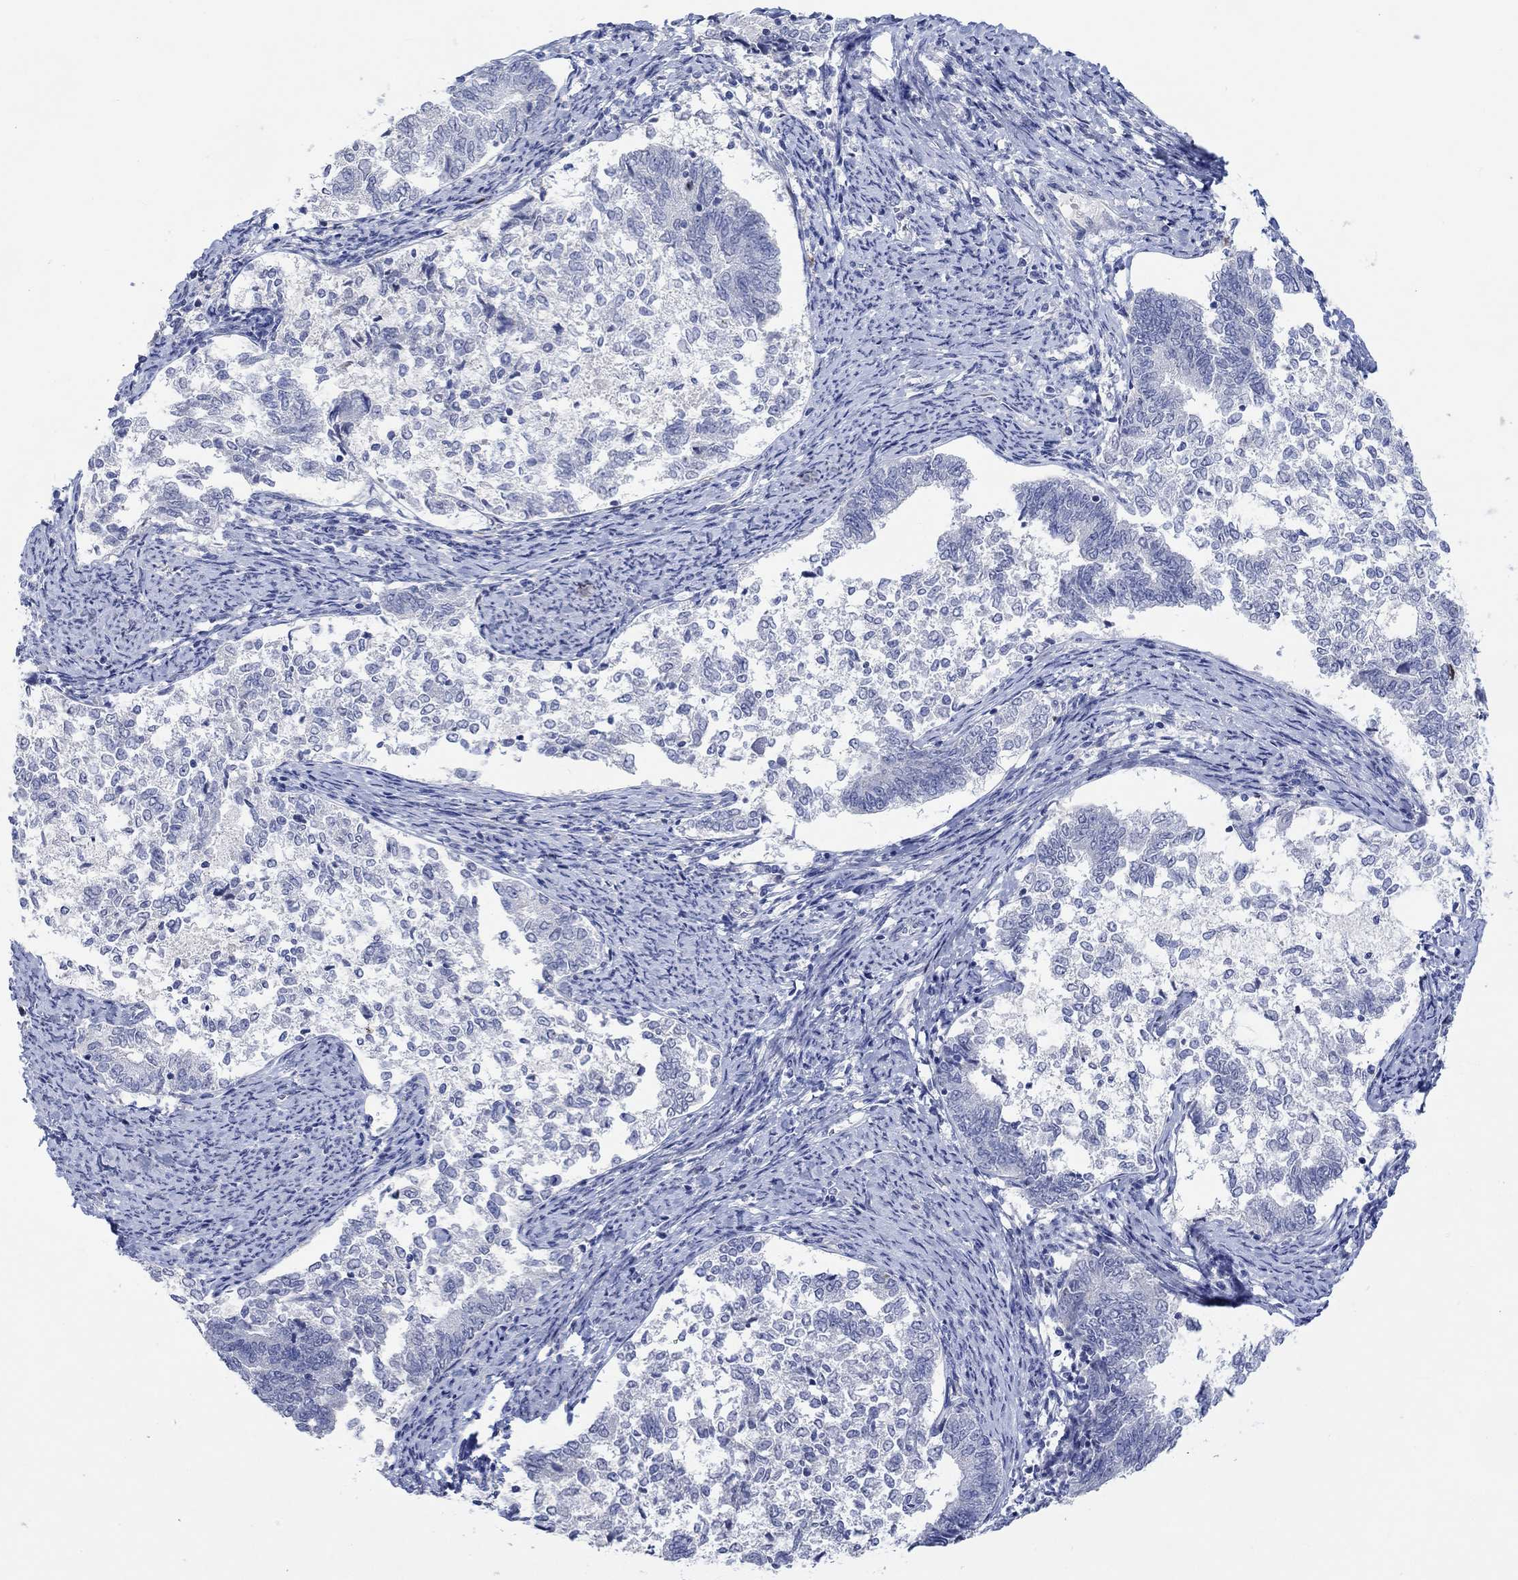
{"staining": {"intensity": "negative", "quantity": "none", "location": "none"}, "tissue": "endometrial cancer", "cell_type": "Tumor cells", "image_type": "cancer", "snomed": [{"axis": "morphology", "description": "Adenocarcinoma, NOS"}, {"axis": "topography", "description": "Endometrium"}], "caption": "Tumor cells show no significant expression in endometrial cancer.", "gene": "DLK1", "patient": {"sex": "female", "age": 65}}